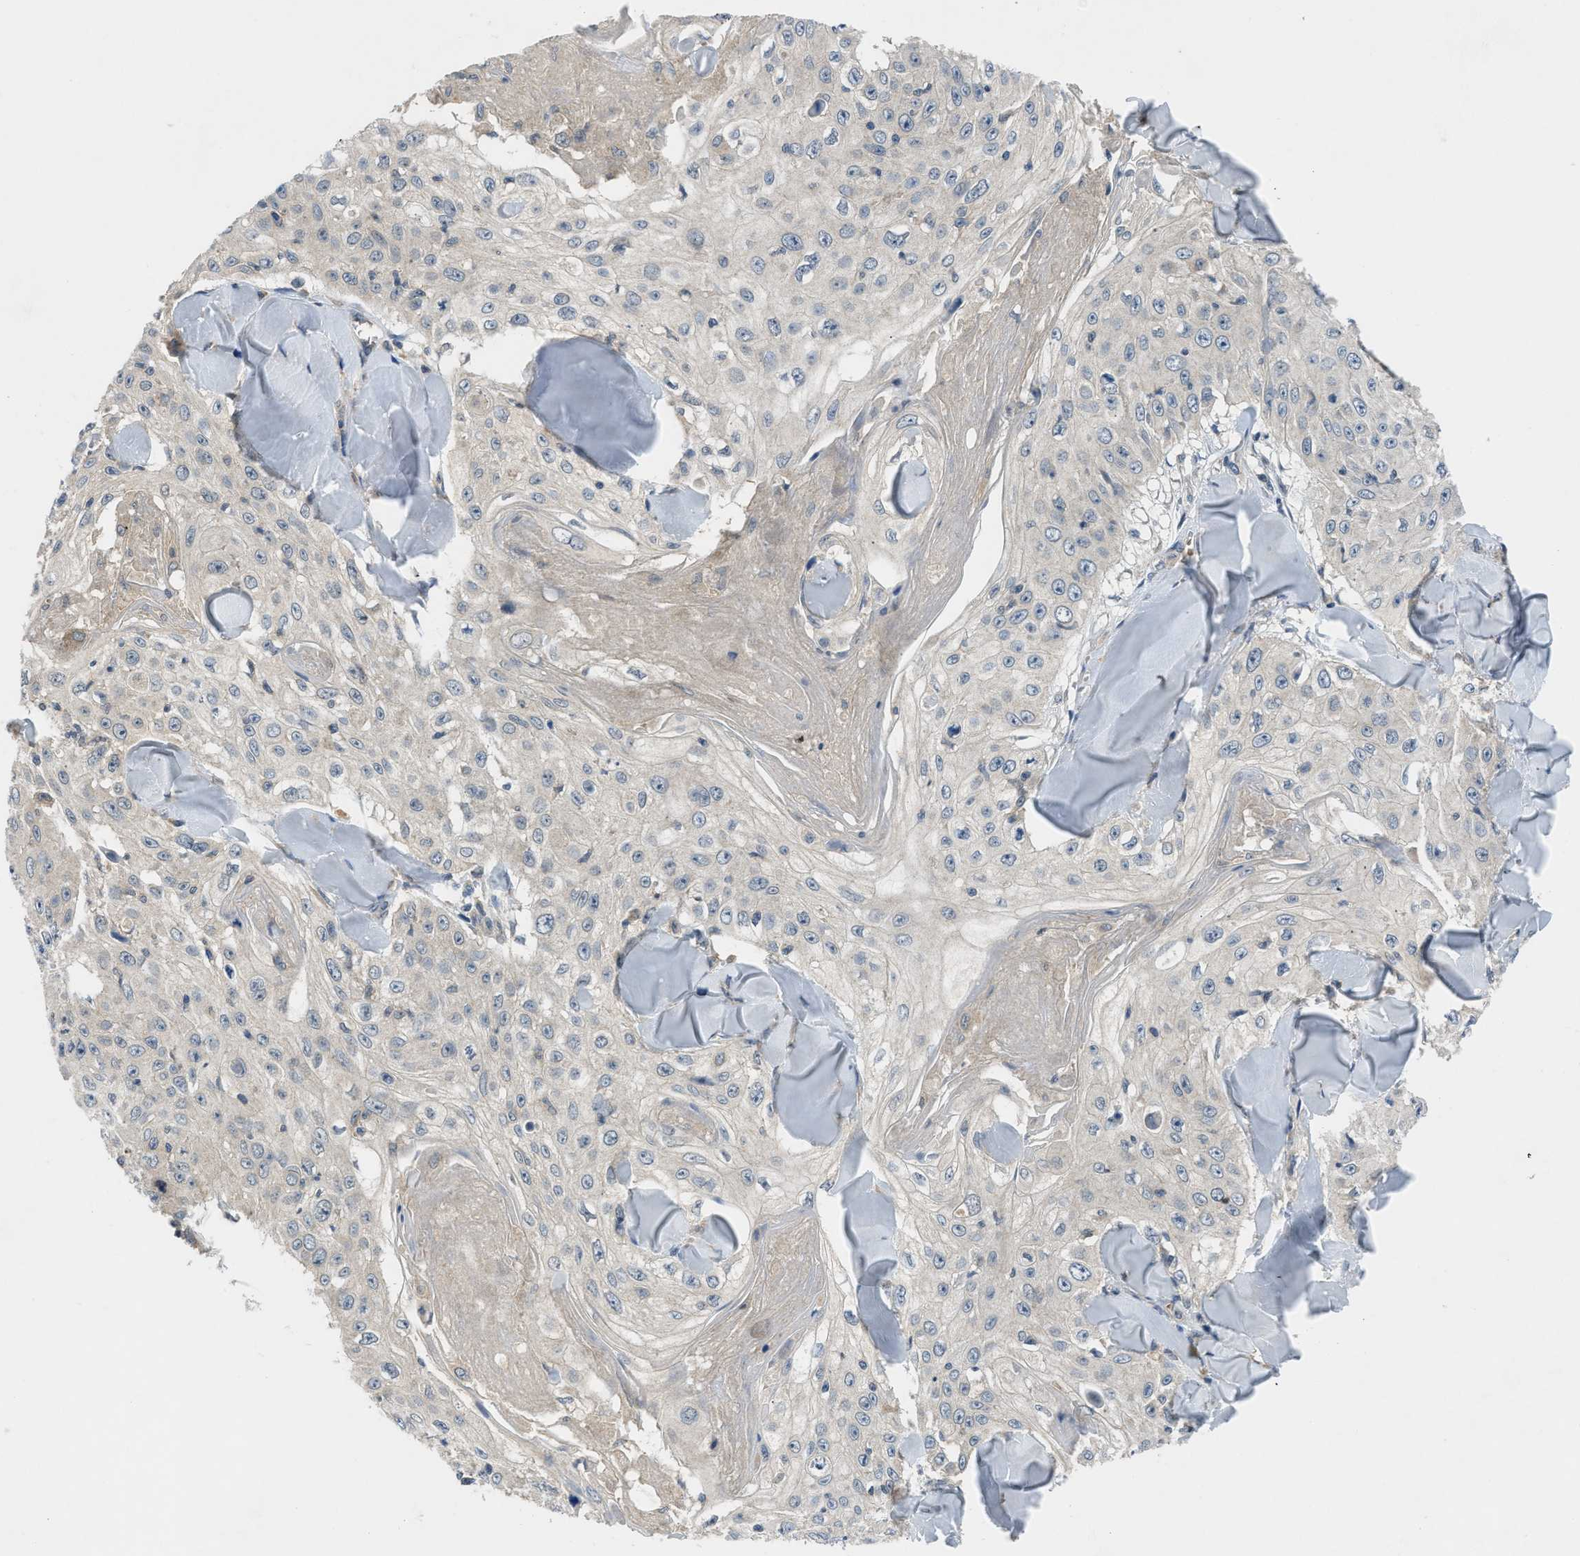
{"staining": {"intensity": "negative", "quantity": "none", "location": "none"}, "tissue": "skin cancer", "cell_type": "Tumor cells", "image_type": "cancer", "snomed": [{"axis": "morphology", "description": "Squamous cell carcinoma, NOS"}, {"axis": "topography", "description": "Skin"}], "caption": "This is a photomicrograph of immunohistochemistry (IHC) staining of squamous cell carcinoma (skin), which shows no positivity in tumor cells.", "gene": "PDE7A", "patient": {"sex": "male", "age": 86}}